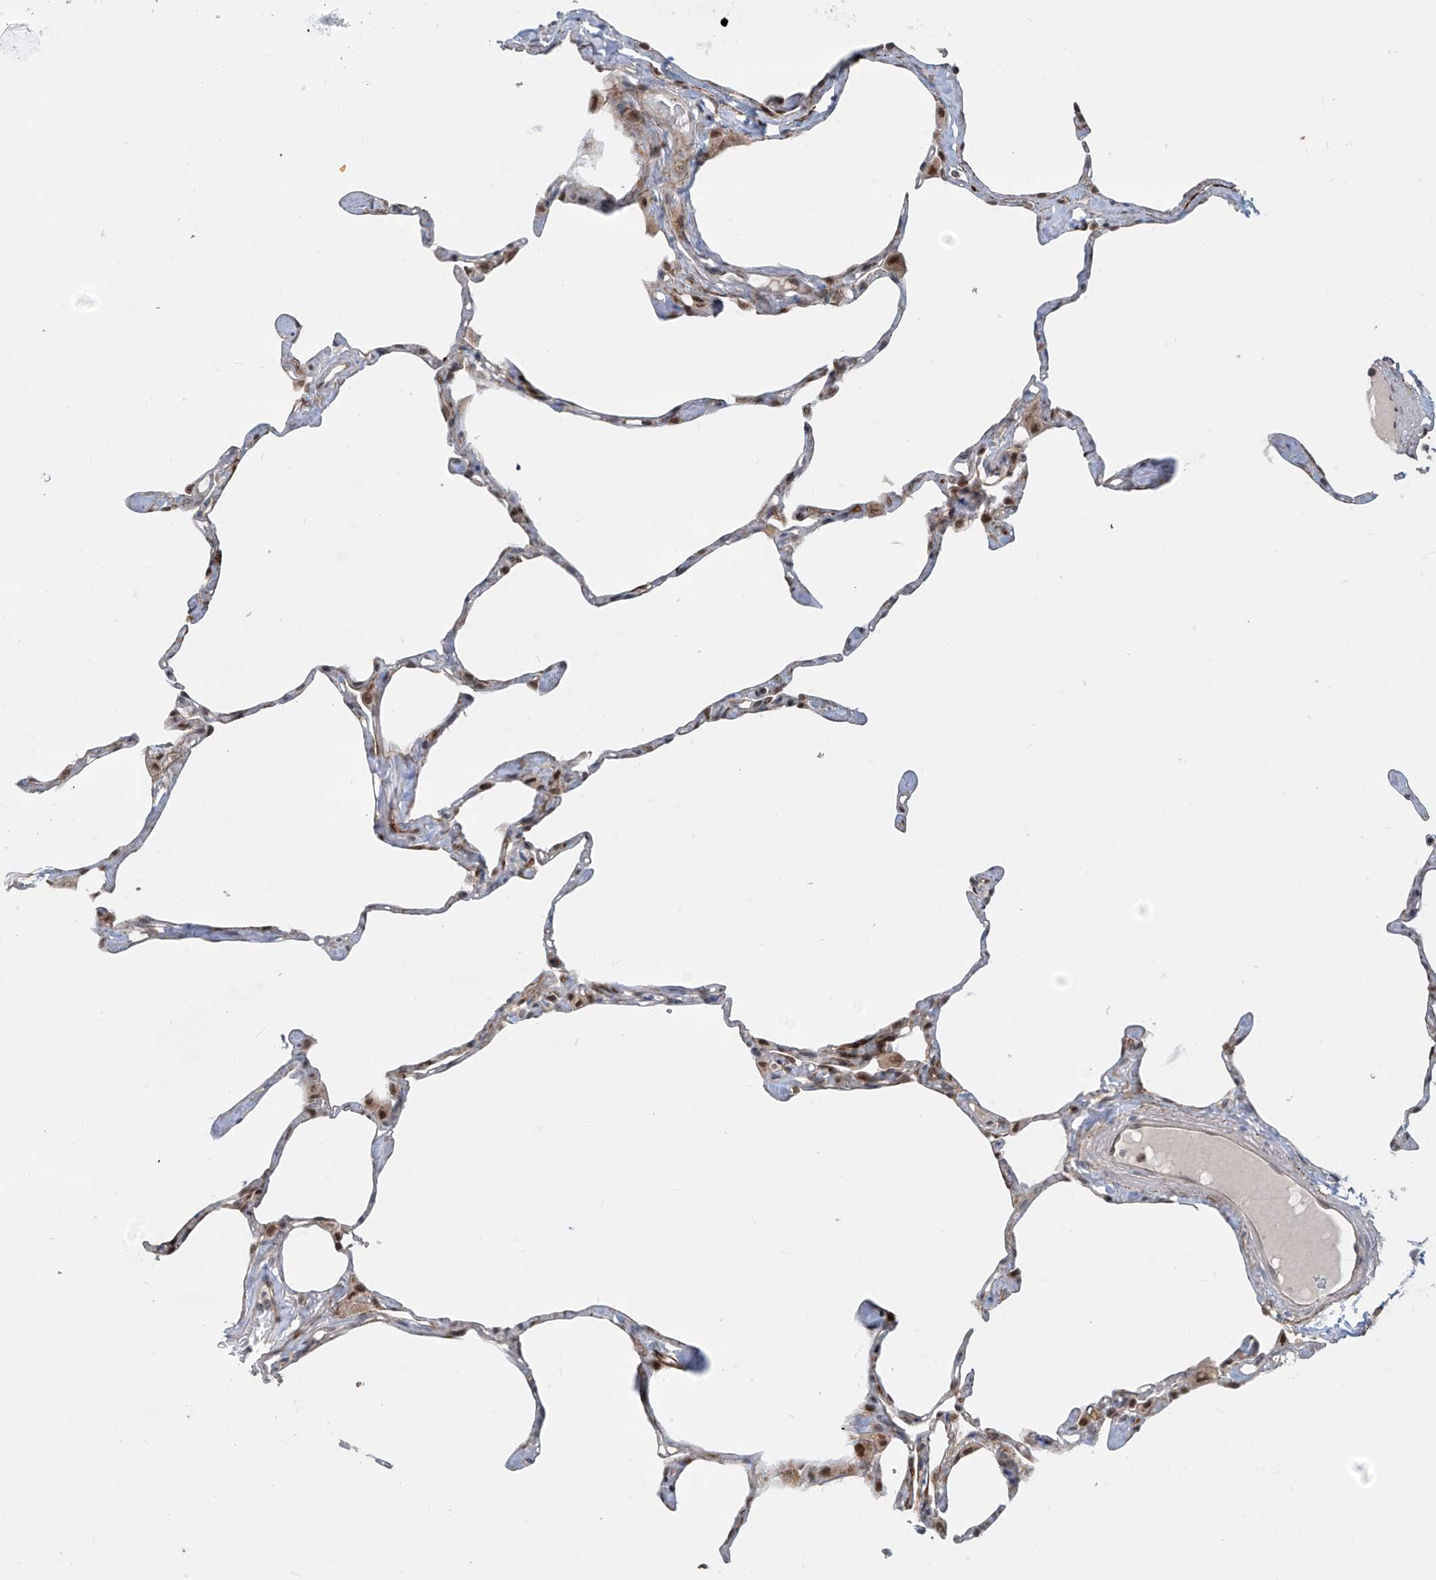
{"staining": {"intensity": "moderate", "quantity": "25%-75%", "location": "cytoplasmic/membranous,nuclear"}, "tissue": "lung", "cell_type": "Alveolar cells", "image_type": "normal", "snomed": [{"axis": "morphology", "description": "Normal tissue, NOS"}, {"axis": "topography", "description": "Lung"}], "caption": "About 25%-75% of alveolar cells in benign human lung display moderate cytoplasmic/membranous,nuclear protein positivity as visualized by brown immunohistochemical staining.", "gene": "LAGE3", "patient": {"sex": "male", "age": 65}}